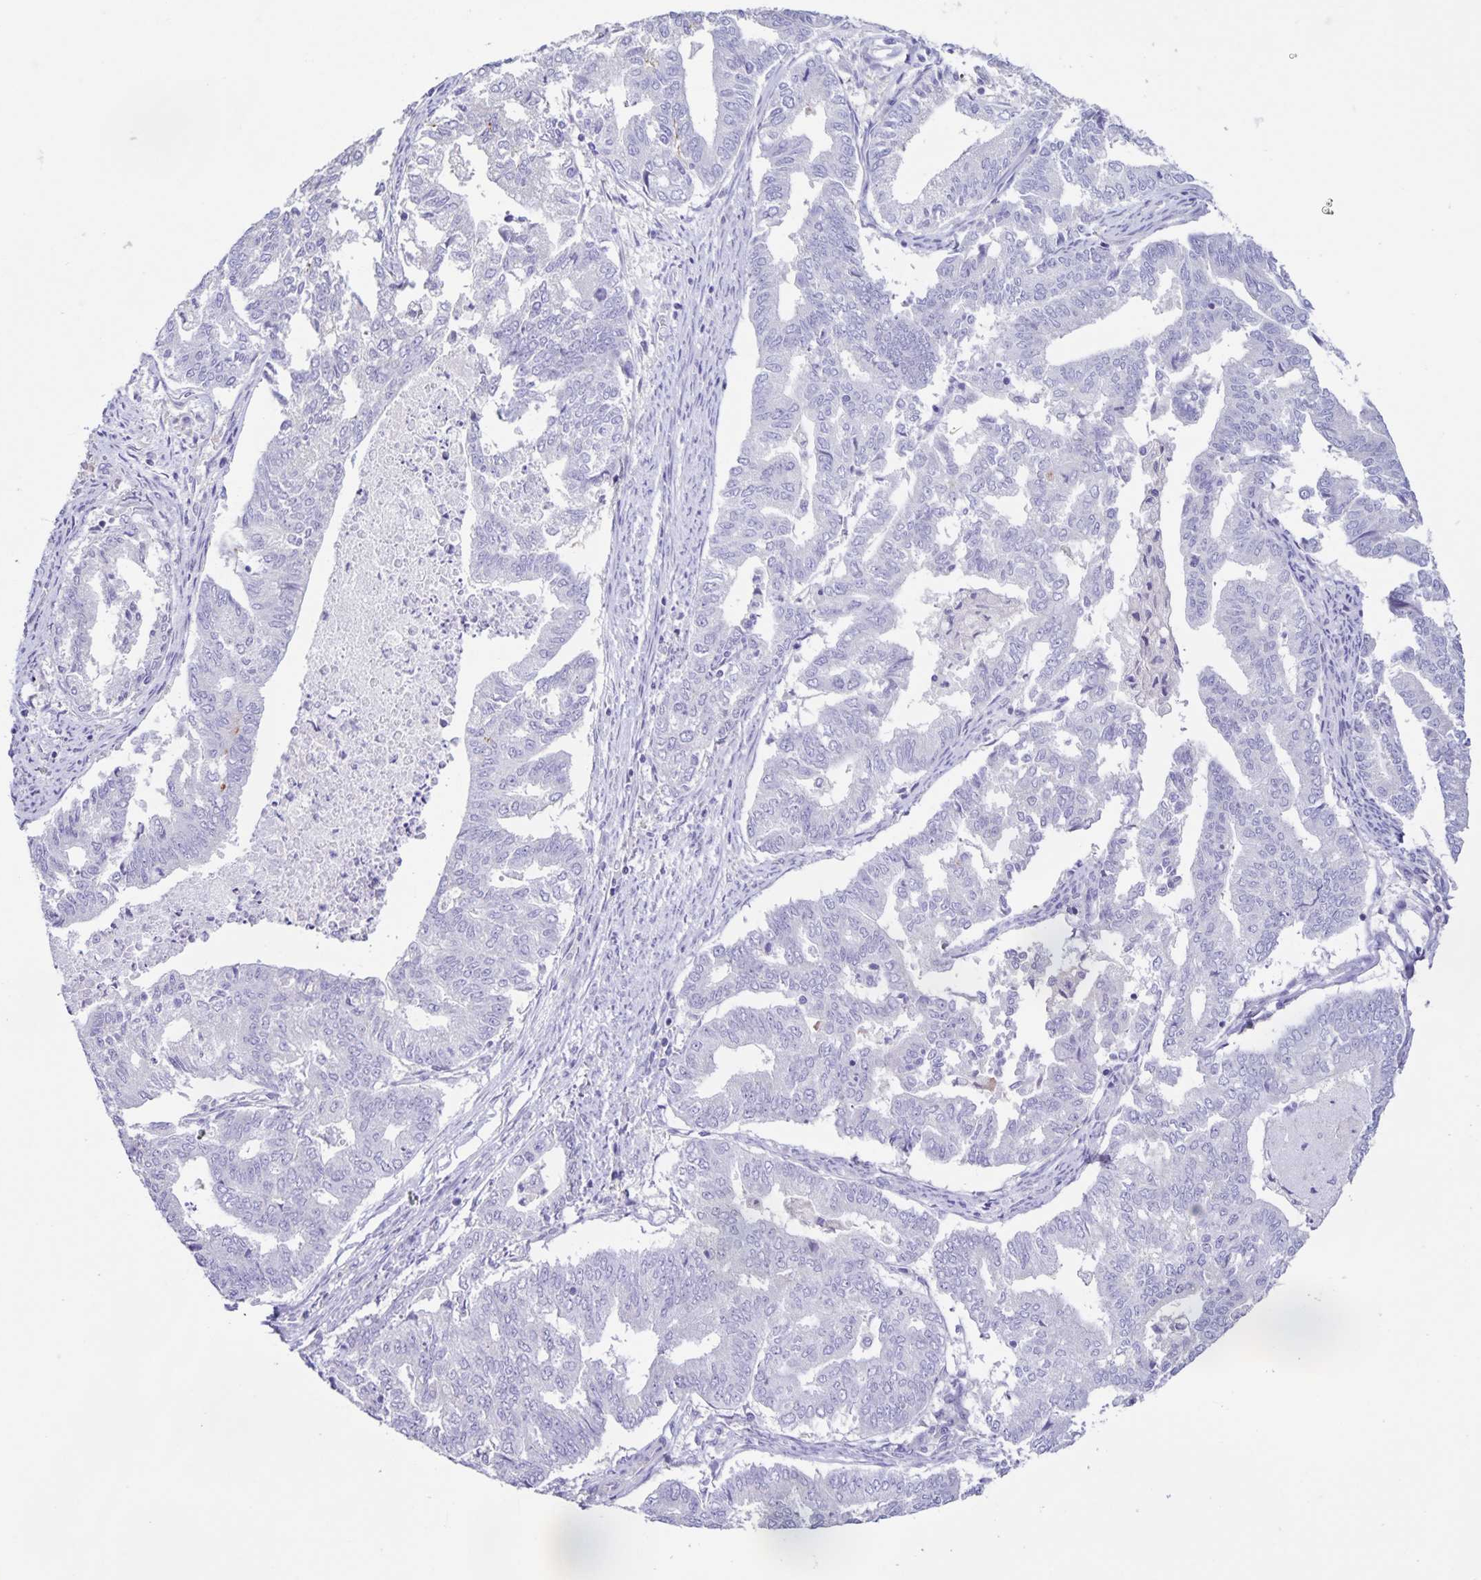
{"staining": {"intensity": "negative", "quantity": "none", "location": "none"}, "tissue": "endometrial cancer", "cell_type": "Tumor cells", "image_type": "cancer", "snomed": [{"axis": "morphology", "description": "Adenocarcinoma, NOS"}, {"axis": "topography", "description": "Endometrium"}], "caption": "Immunohistochemistry micrograph of neoplastic tissue: endometrial cancer stained with DAB (3,3'-diaminobenzidine) displays no significant protein staining in tumor cells.", "gene": "BOLL", "patient": {"sex": "female", "age": 79}}